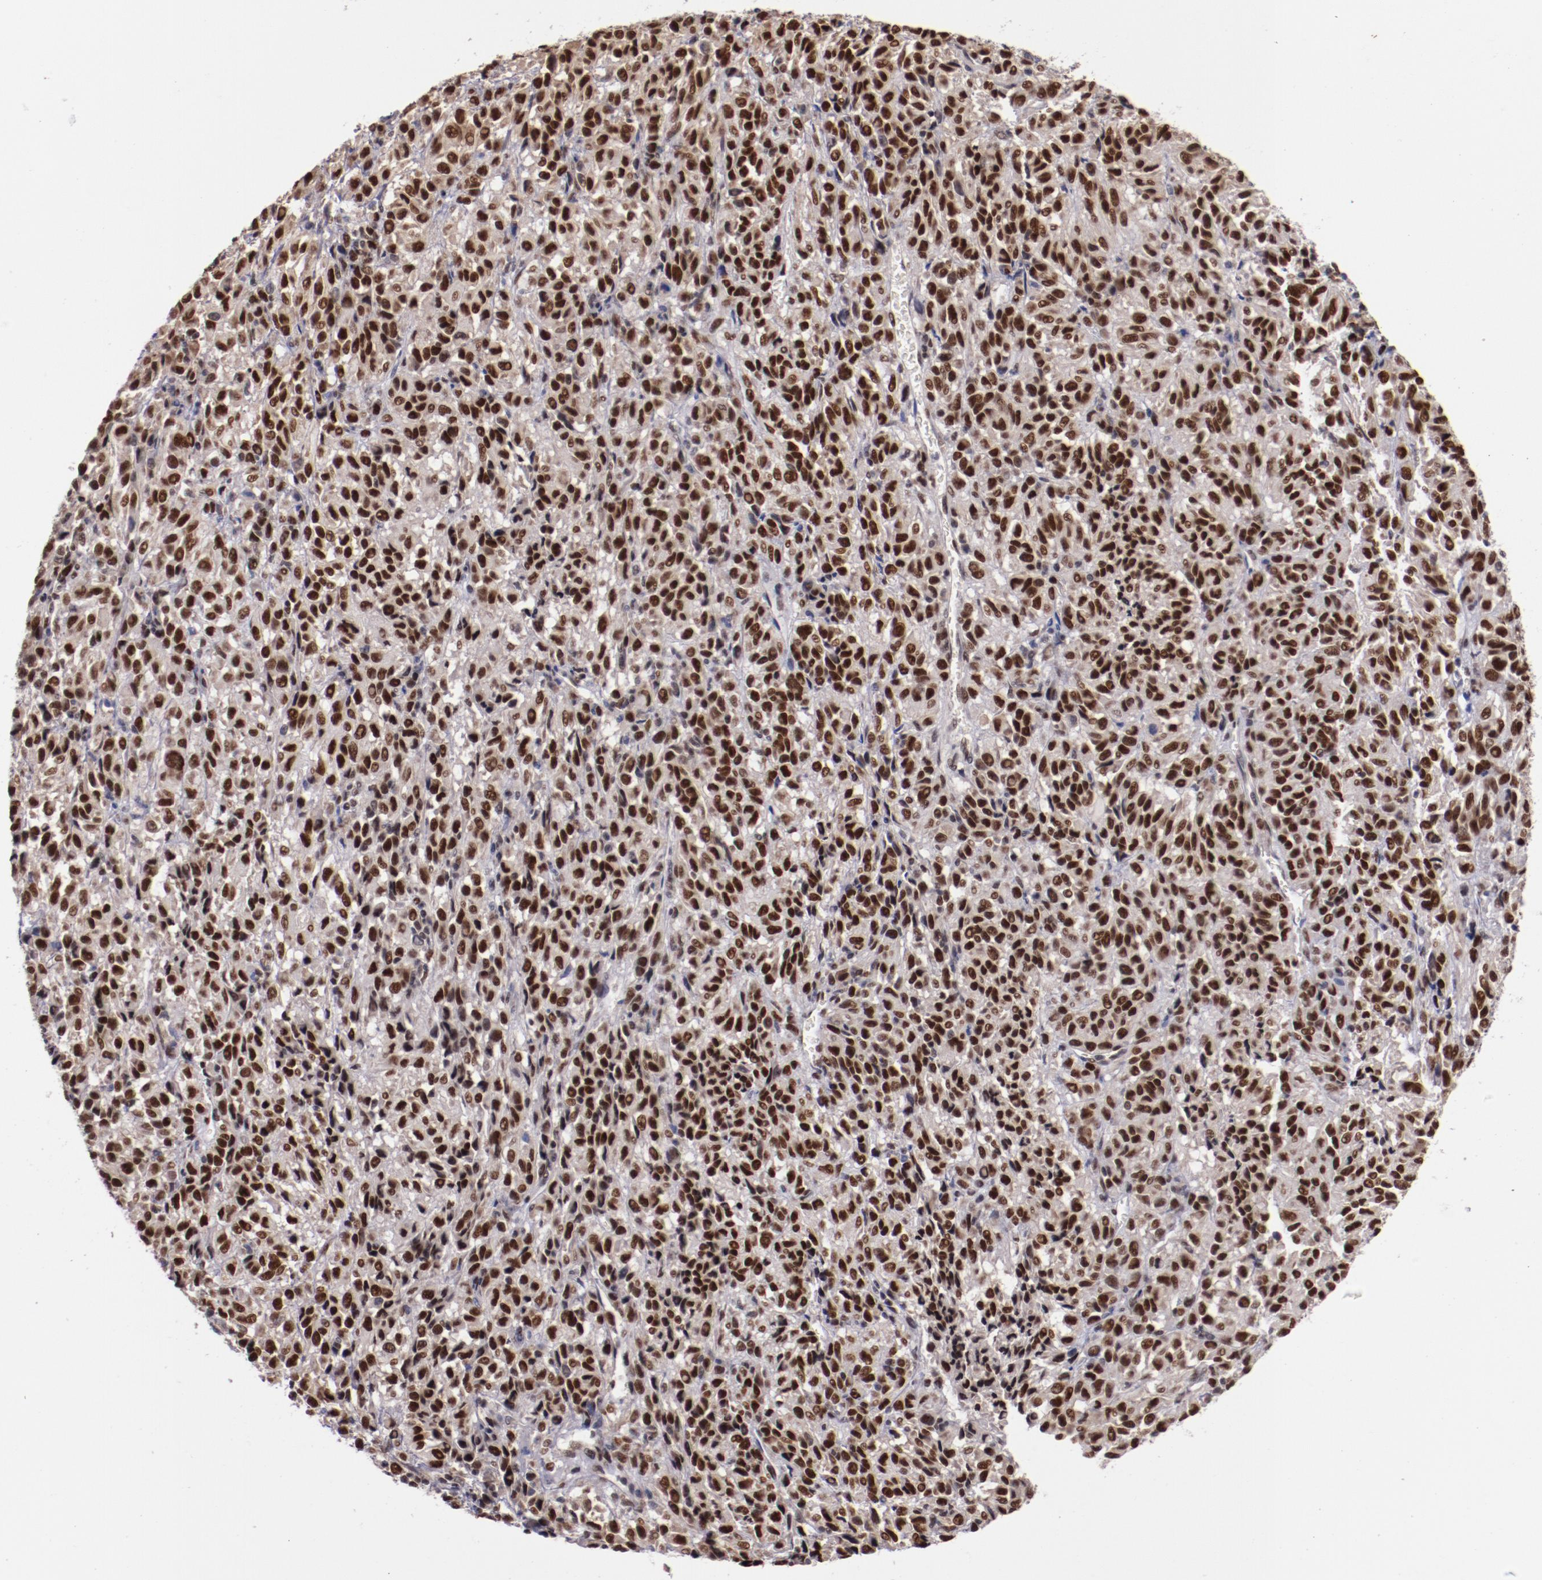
{"staining": {"intensity": "moderate", "quantity": ">75%", "location": "nuclear"}, "tissue": "melanoma", "cell_type": "Tumor cells", "image_type": "cancer", "snomed": [{"axis": "morphology", "description": "Malignant melanoma, Metastatic site"}, {"axis": "topography", "description": "Lung"}], "caption": "Immunohistochemical staining of human melanoma shows medium levels of moderate nuclear expression in approximately >75% of tumor cells.", "gene": "SRF", "patient": {"sex": "male", "age": 64}}